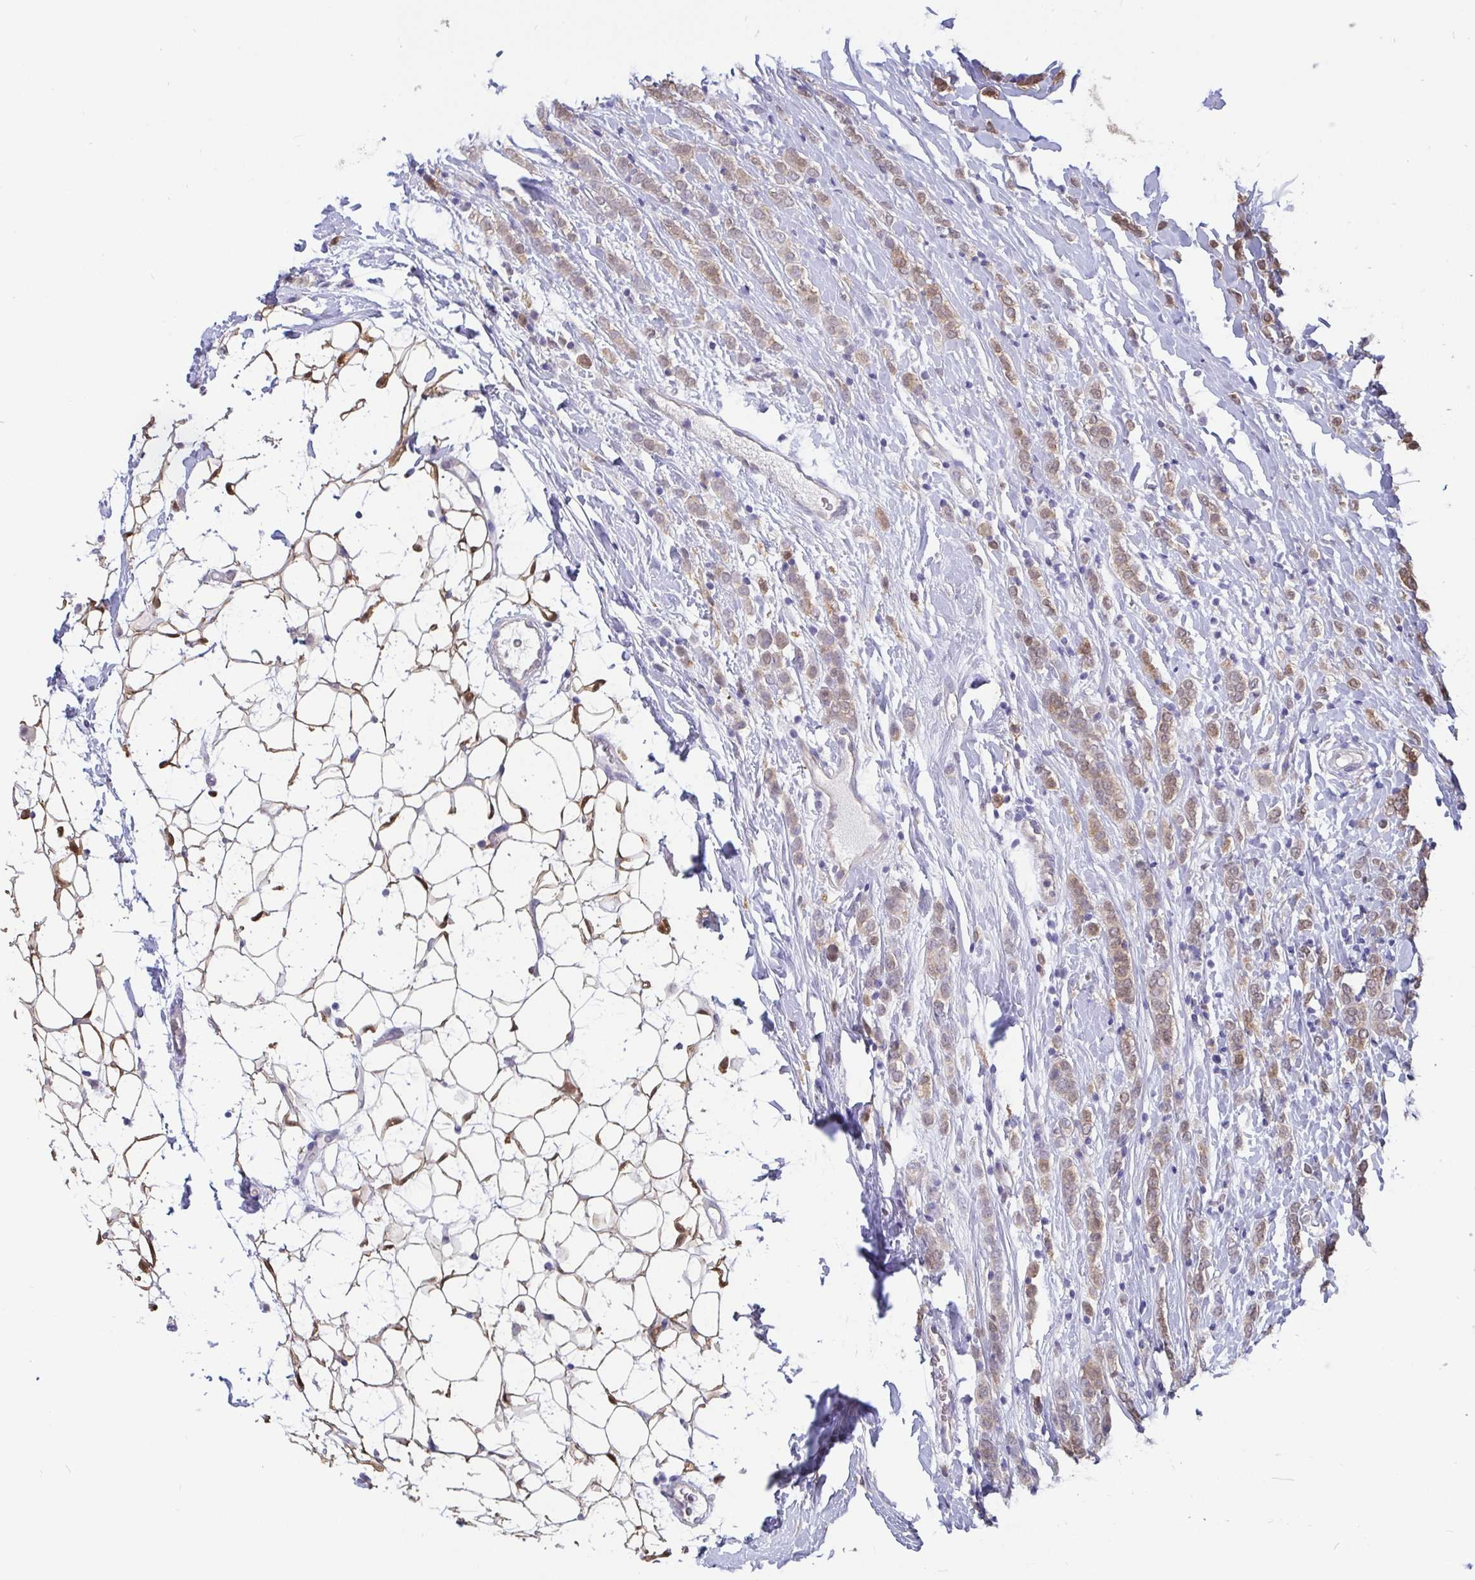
{"staining": {"intensity": "weak", "quantity": ">75%", "location": "cytoplasmic/membranous"}, "tissue": "breast cancer", "cell_type": "Tumor cells", "image_type": "cancer", "snomed": [{"axis": "morphology", "description": "Lobular carcinoma"}, {"axis": "topography", "description": "Breast"}], "caption": "About >75% of tumor cells in human breast lobular carcinoma reveal weak cytoplasmic/membranous protein staining as visualized by brown immunohistochemical staining.", "gene": "IDH1", "patient": {"sex": "female", "age": 49}}